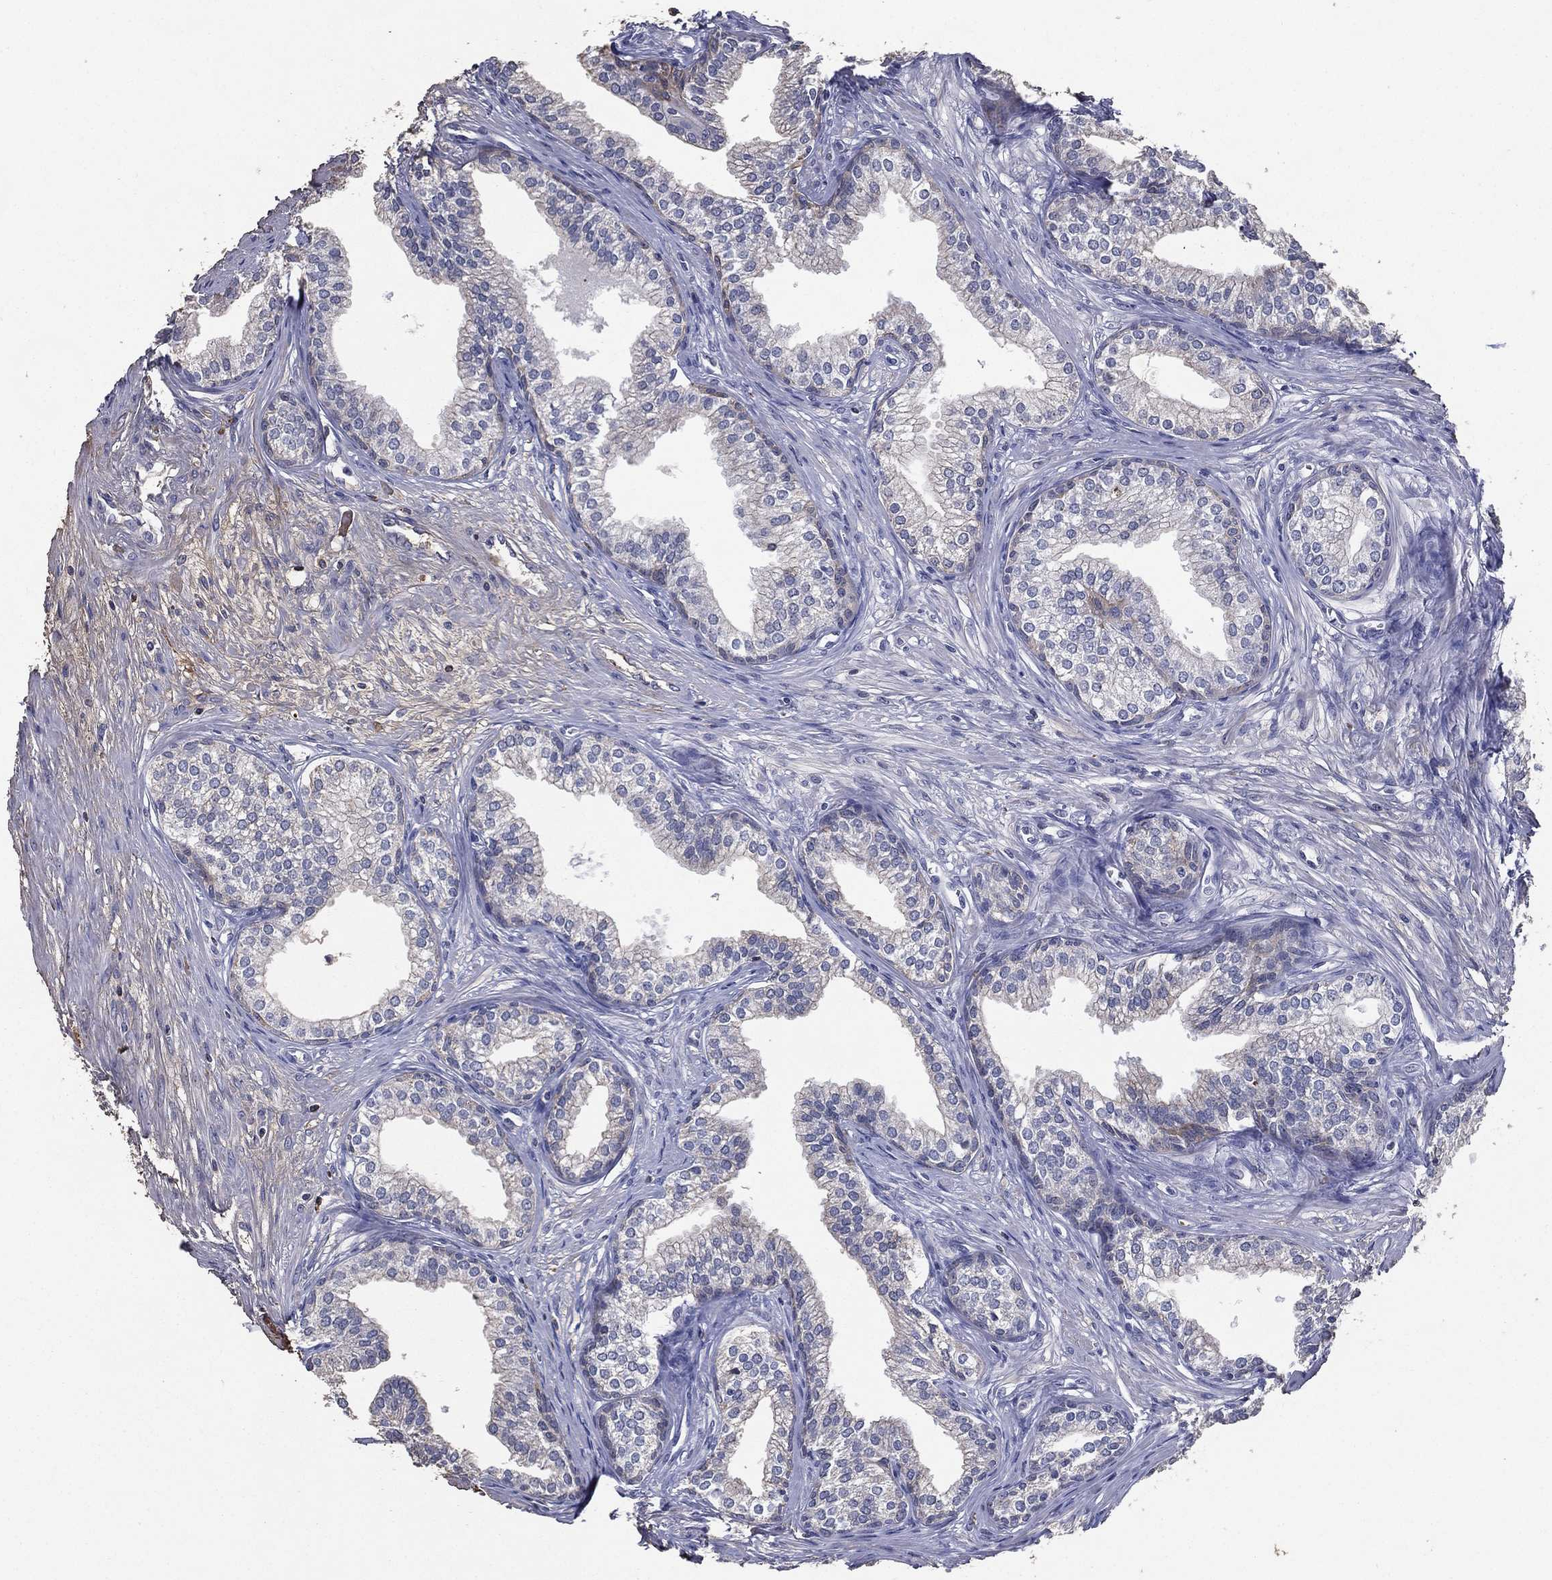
{"staining": {"intensity": "negative", "quantity": "none", "location": "none"}, "tissue": "prostate", "cell_type": "Glandular cells", "image_type": "normal", "snomed": [{"axis": "morphology", "description": "Normal tissue, NOS"}, {"axis": "topography", "description": "Prostate"}], "caption": "Glandular cells show no significant positivity in benign prostate. (IHC, brightfield microscopy, high magnification).", "gene": "EFNA1", "patient": {"sex": "male", "age": 65}}